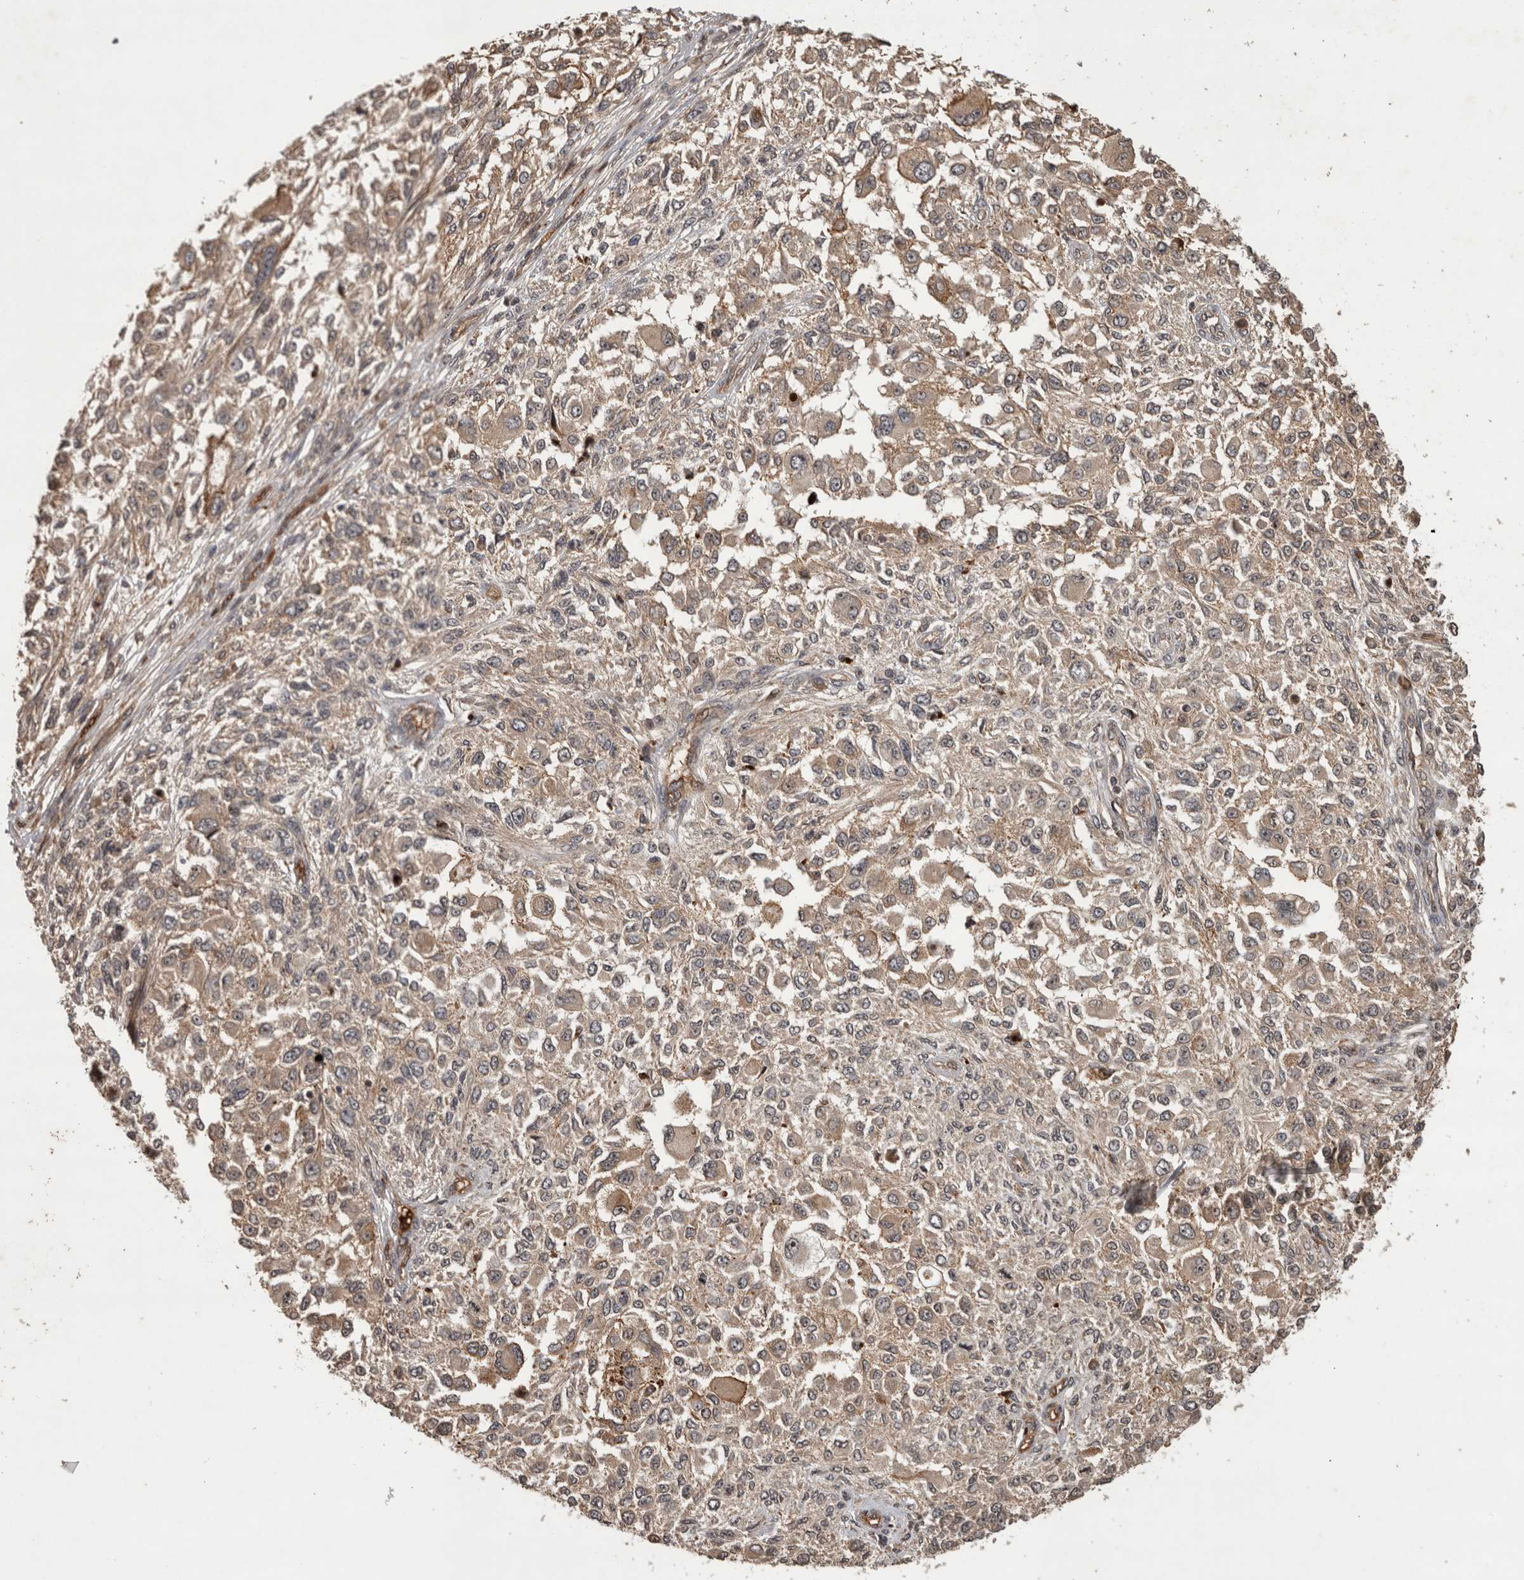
{"staining": {"intensity": "moderate", "quantity": "25%-75%", "location": "cytoplasmic/membranous"}, "tissue": "melanoma", "cell_type": "Tumor cells", "image_type": "cancer", "snomed": [{"axis": "morphology", "description": "Necrosis, NOS"}, {"axis": "morphology", "description": "Malignant melanoma, NOS"}, {"axis": "topography", "description": "Skin"}], "caption": "This micrograph exhibits melanoma stained with immunohistochemistry to label a protein in brown. The cytoplasmic/membranous of tumor cells show moderate positivity for the protein. Nuclei are counter-stained blue.", "gene": "PITPNC1", "patient": {"sex": "female", "age": 87}}